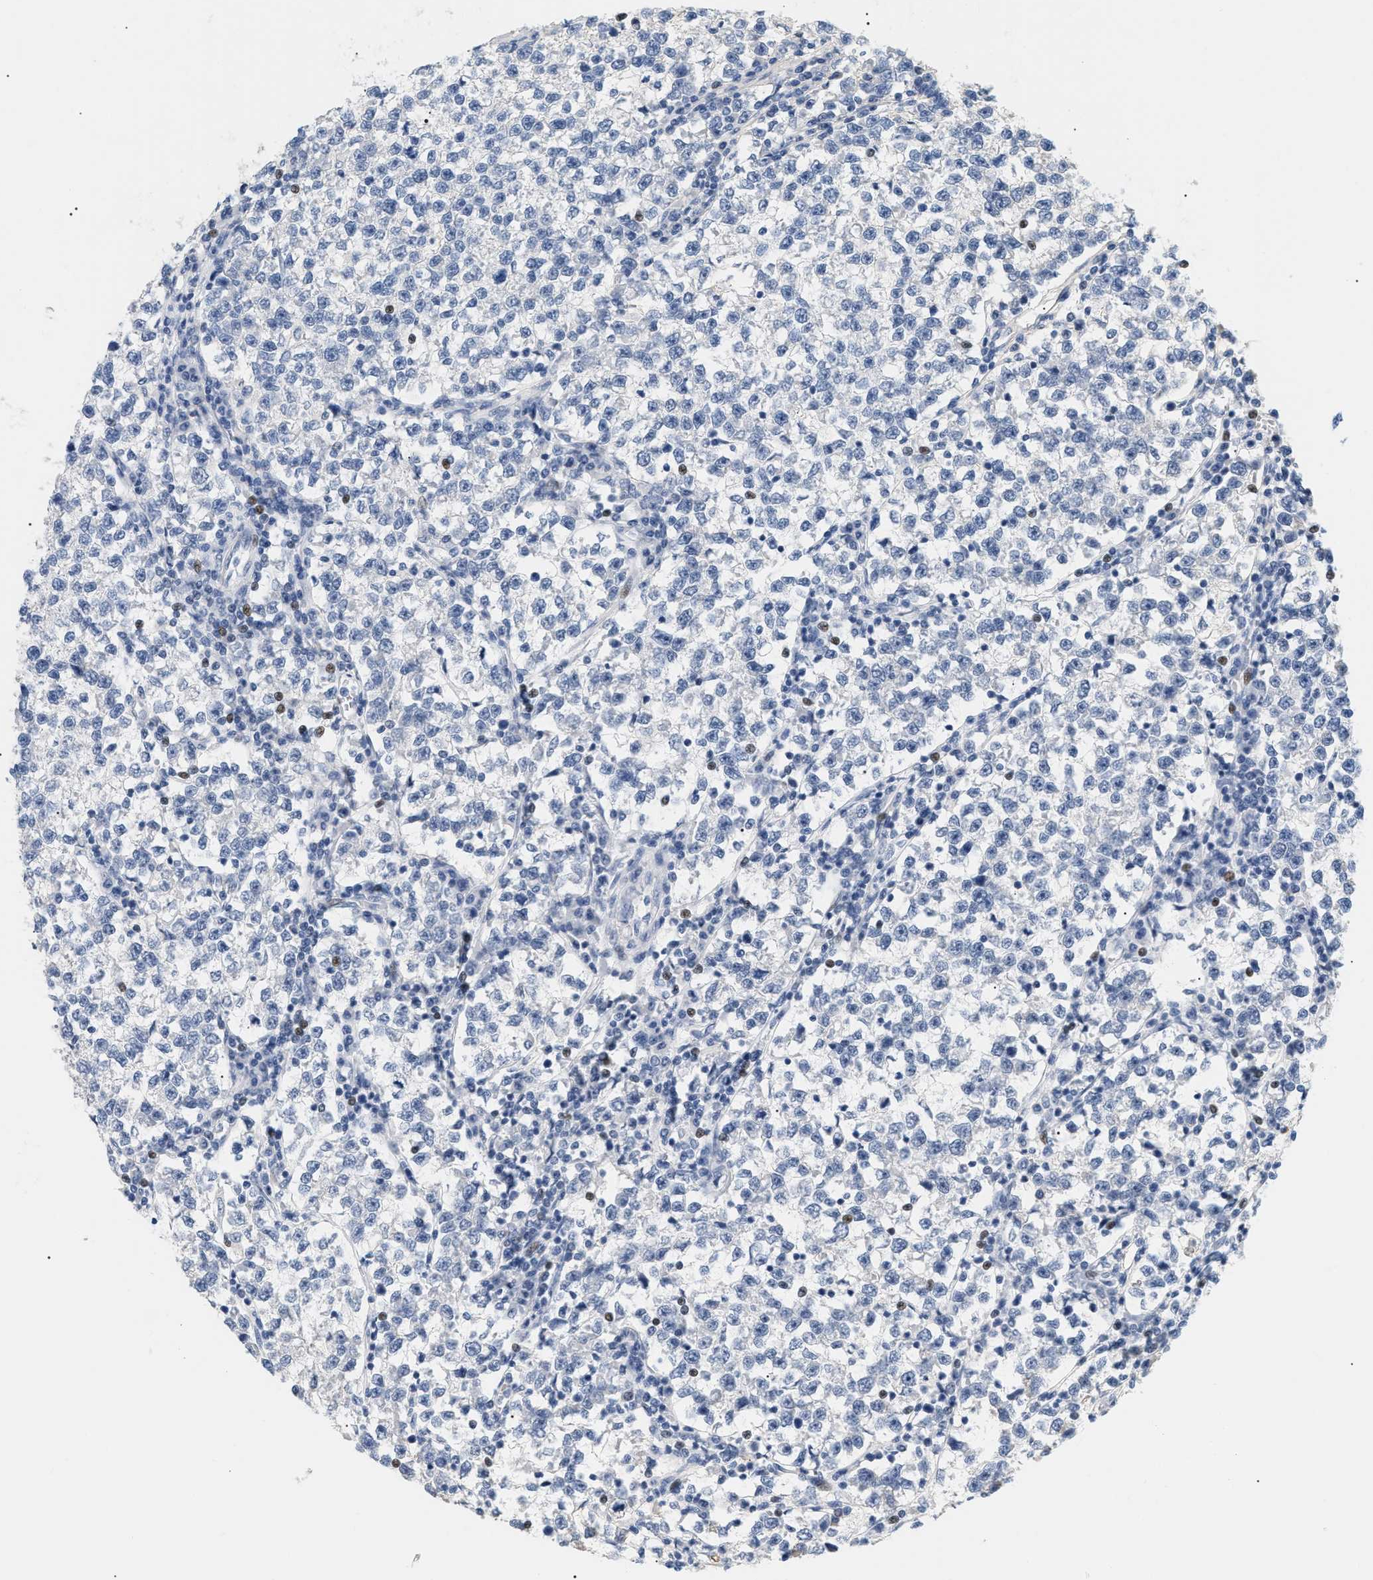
{"staining": {"intensity": "negative", "quantity": "none", "location": "none"}, "tissue": "testis cancer", "cell_type": "Tumor cells", "image_type": "cancer", "snomed": [{"axis": "morphology", "description": "Normal tissue, NOS"}, {"axis": "morphology", "description": "Seminoma, NOS"}, {"axis": "topography", "description": "Testis"}], "caption": "A high-resolution photomicrograph shows IHC staining of testis cancer, which demonstrates no significant expression in tumor cells. Nuclei are stained in blue.", "gene": "CFH", "patient": {"sex": "male", "age": 43}}